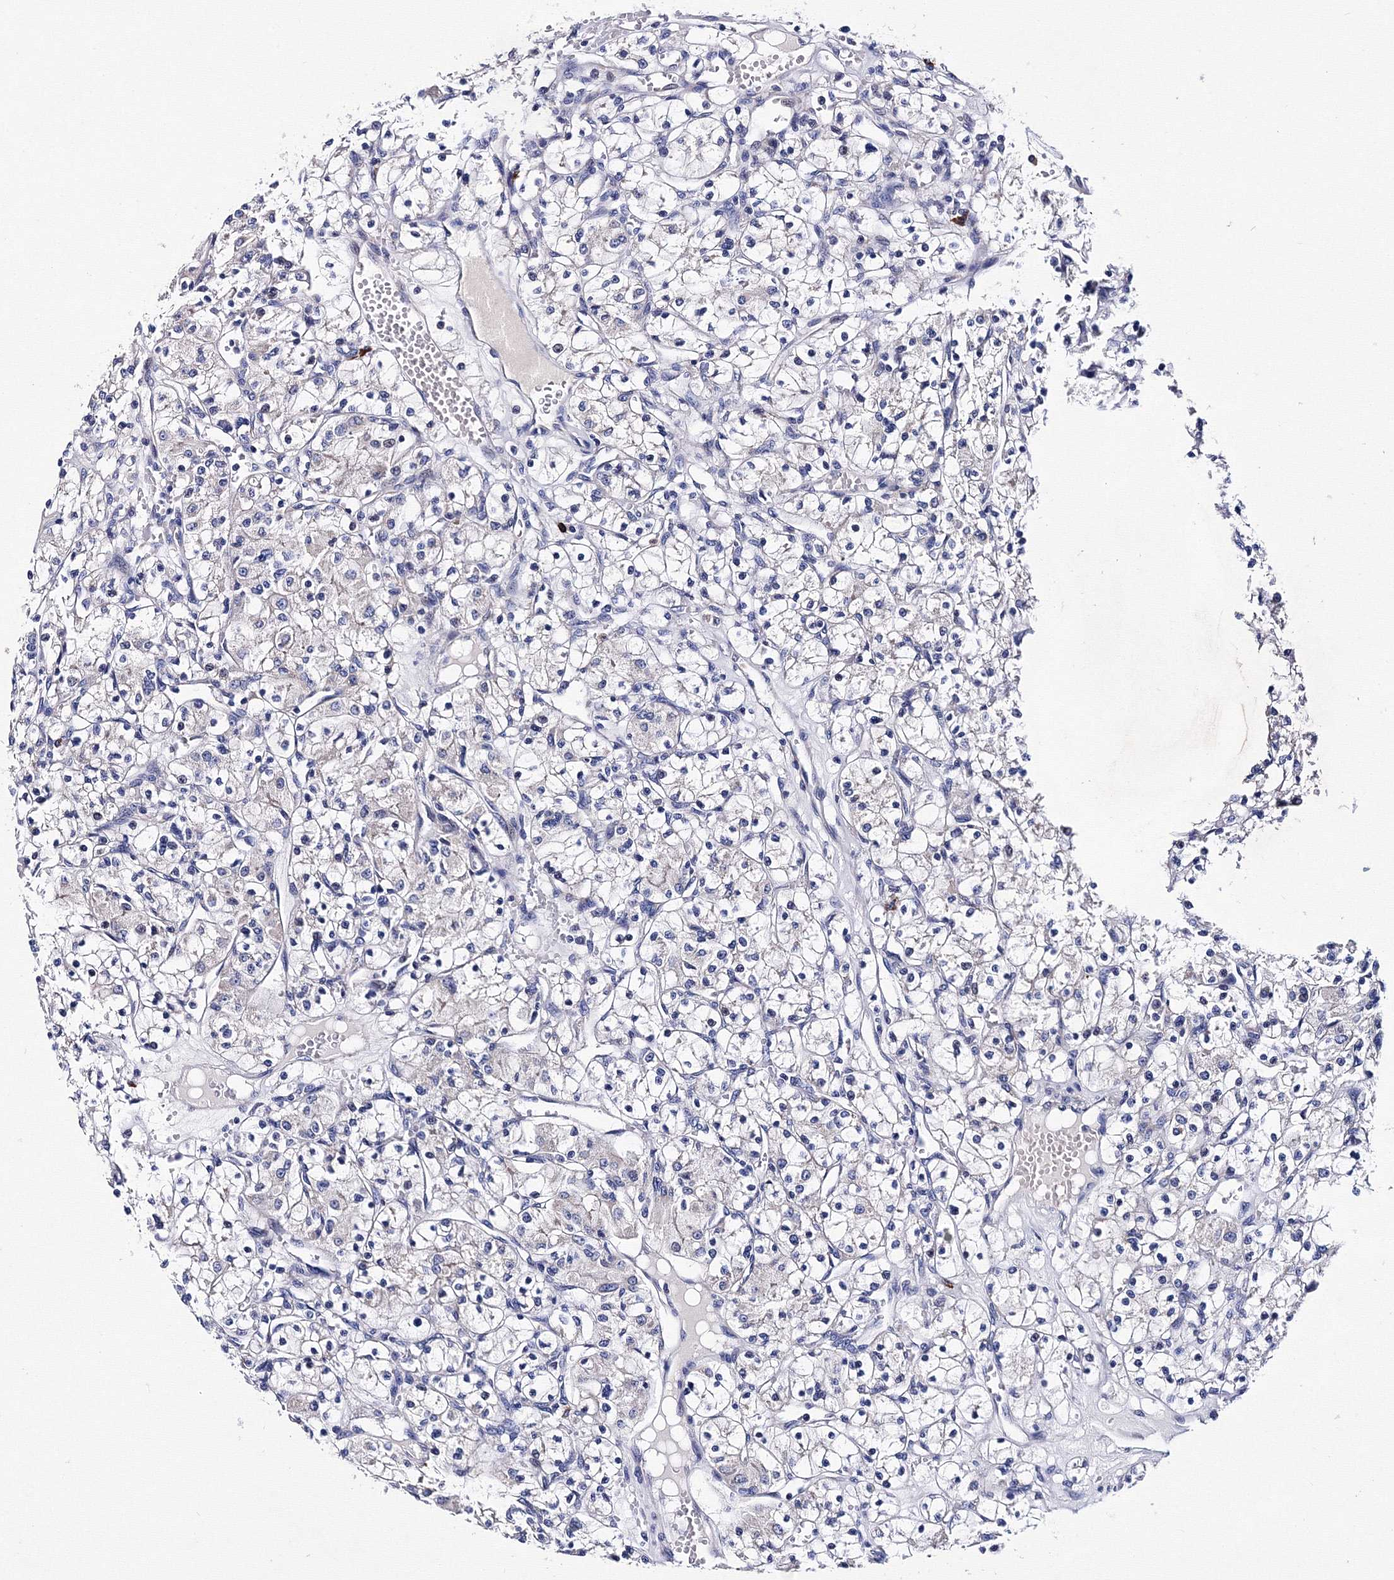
{"staining": {"intensity": "negative", "quantity": "none", "location": "none"}, "tissue": "renal cancer", "cell_type": "Tumor cells", "image_type": "cancer", "snomed": [{"axis": "morphology", "description": "Adenocarcinoma, NOS"}, {"axis": "topography", "description": "Kidney"}], "caption": "IHC of adenocarcinoma (renal) demonstrates no expression in tumor cells.", "gene": "TRPM2", "patient": {"sex": "female", "age": 59}}